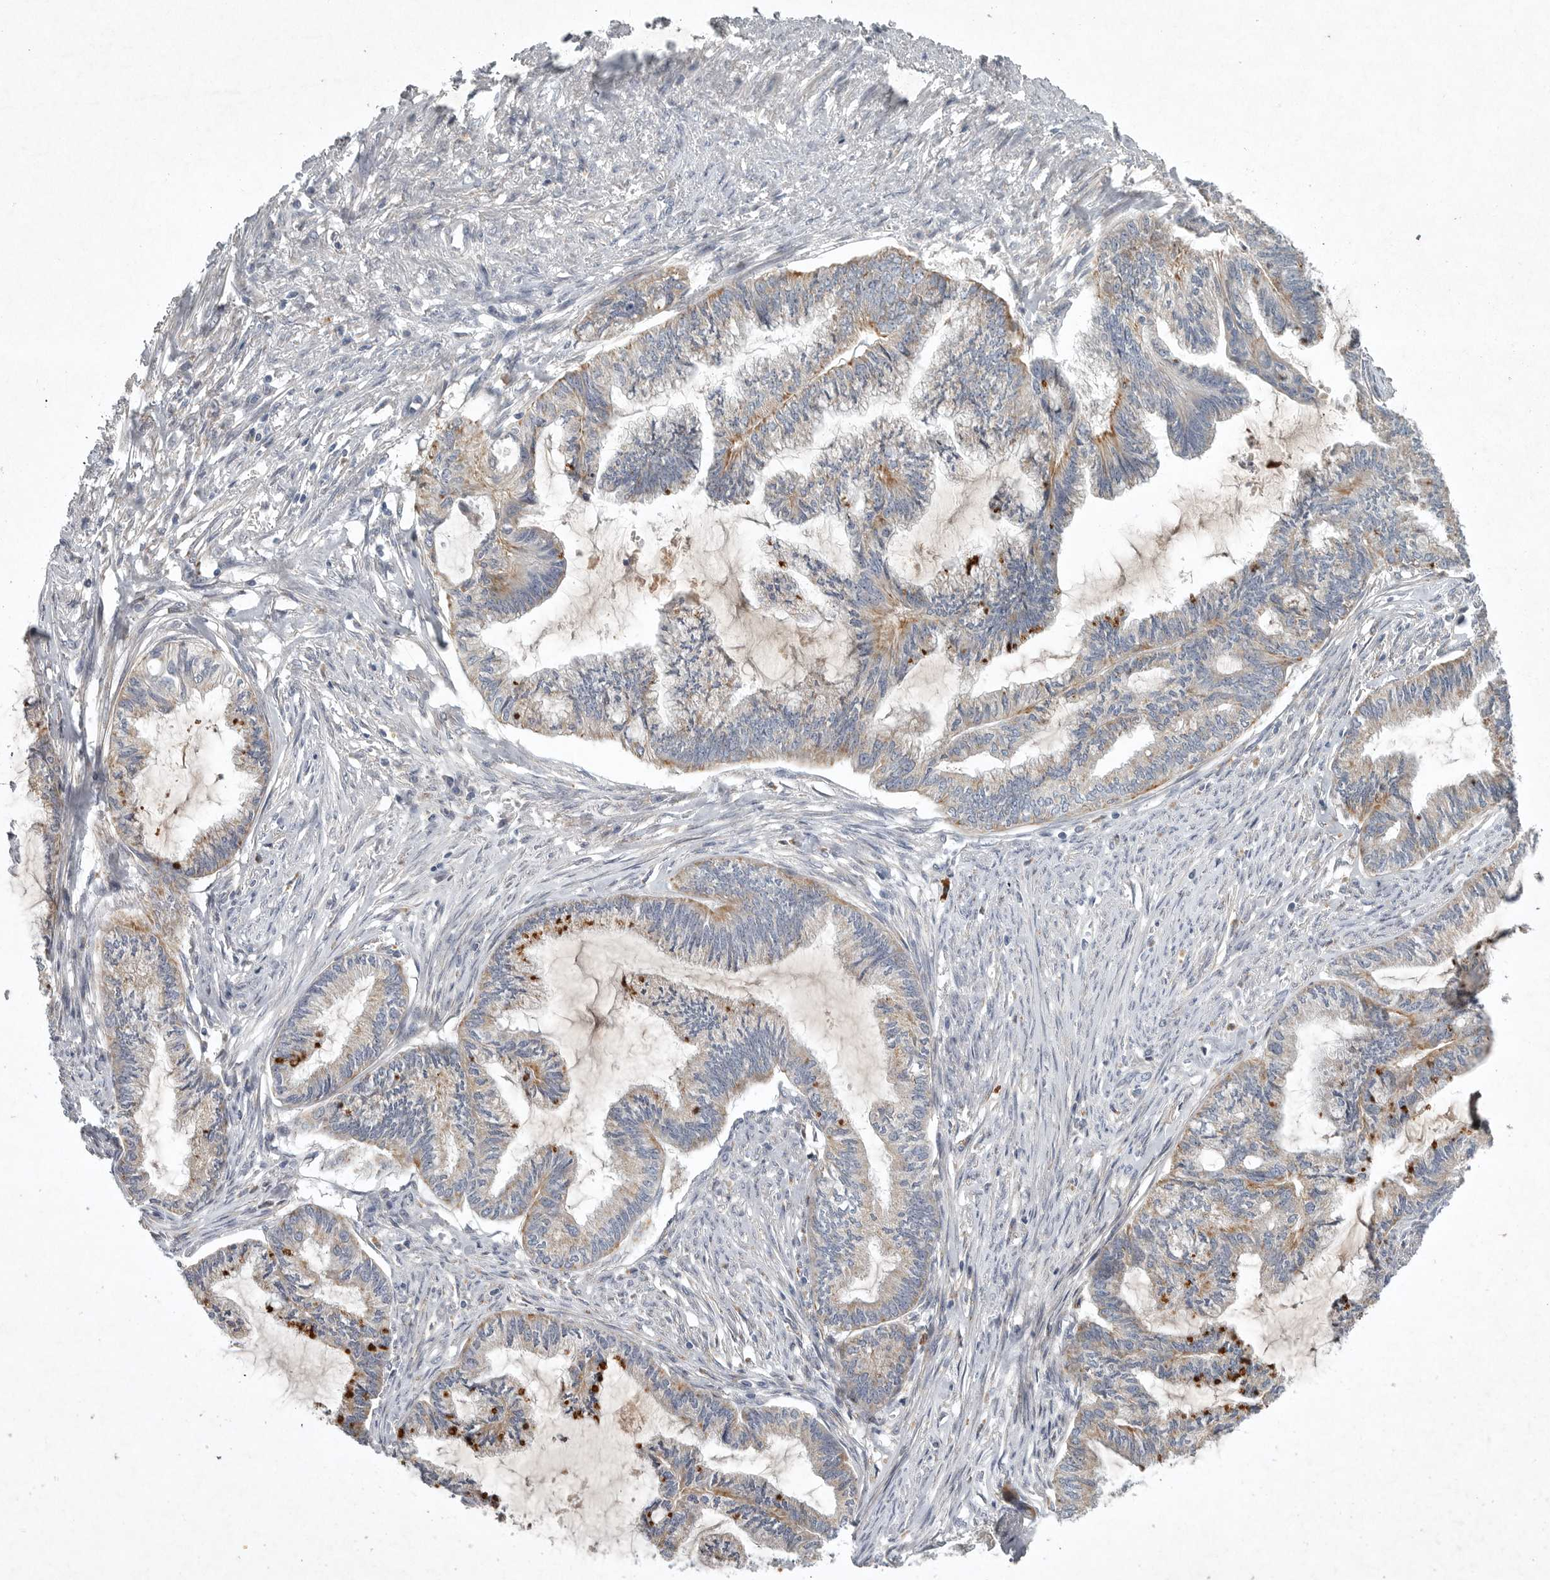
{"staining": {"intensity": "weak", "quantity": "25%-75%", "location": "cytoplasmic/membranous"}, "tissue": "endometrial cancer", "cell_type": "Tumor cells", "image_type": "cancer", "snomed": [{"axis": "morphology", "description": "Adenocarcinoma, NOS"}, {"axis": "topography", "description": "Endometrium"}], "caption": "Endometrial cancer stained for a protein (brown) reveals weak cytoplasmic/membranous positive positivity in about 25%-75% of tumor cells.", "gene": "LAMTOR3", "patient": {"sex": "female", "age": 86}}